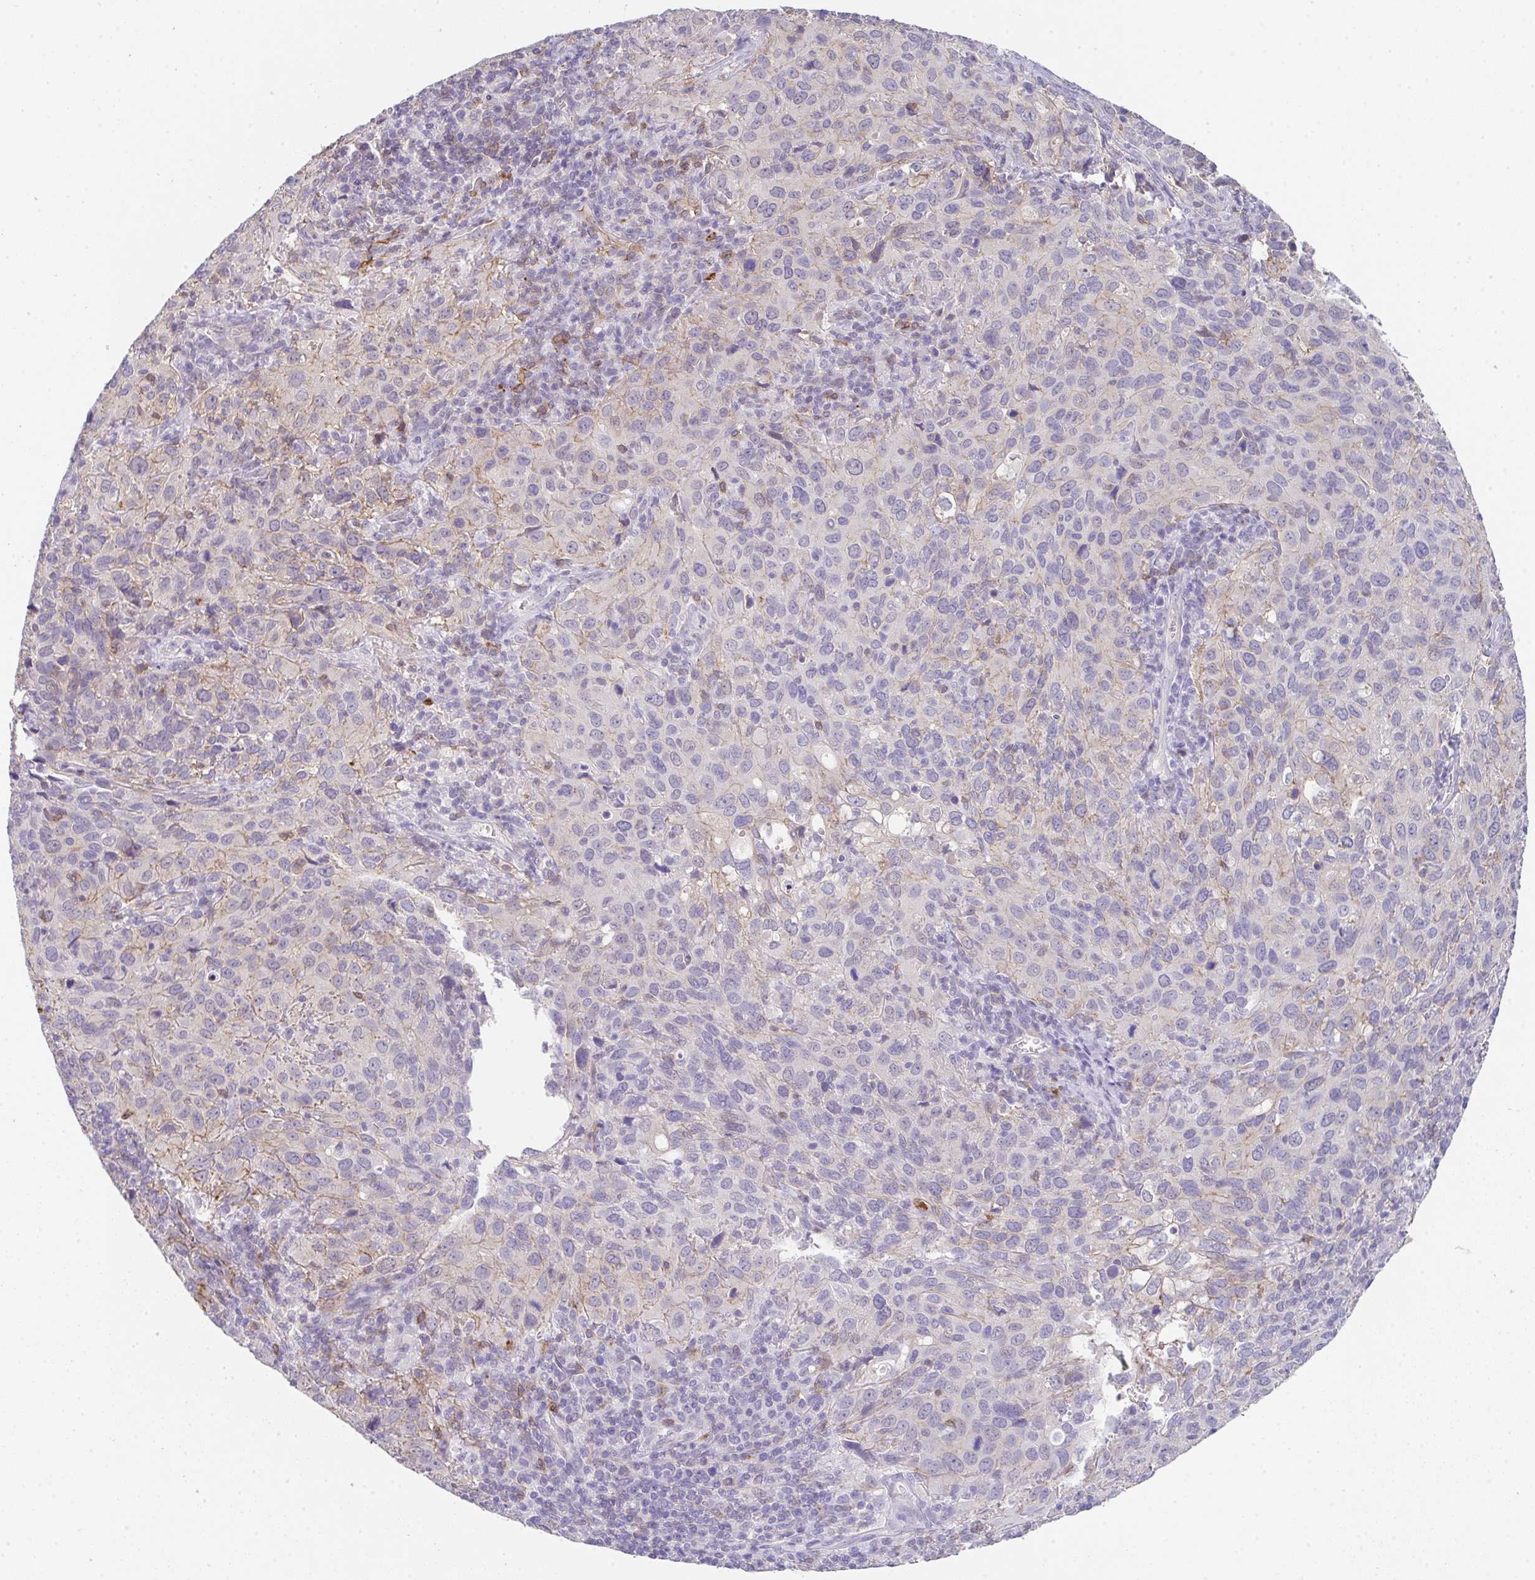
{"staining": {"intensity": "weak", "quantity": "25%-75%", "location": "cytoplasmic/membranous"}, "tissue": "cervical cancer", "cell_type": "Tumor cells", "image_type": "cancer", "snomed": [{"axis": "morphology", "description": "Squamous cell carcinoma, NOS"}, {"axis": "topography", "description": "Cervix"}], "caption": "About 25%-75% of tumor cells in cervical cancer reveal weak cytoplasmic/membranous protein staining as visualized by brown immunohistochemical staining.", "gene": "DBN1", "patient": {"sex": "female", "age": 51}}